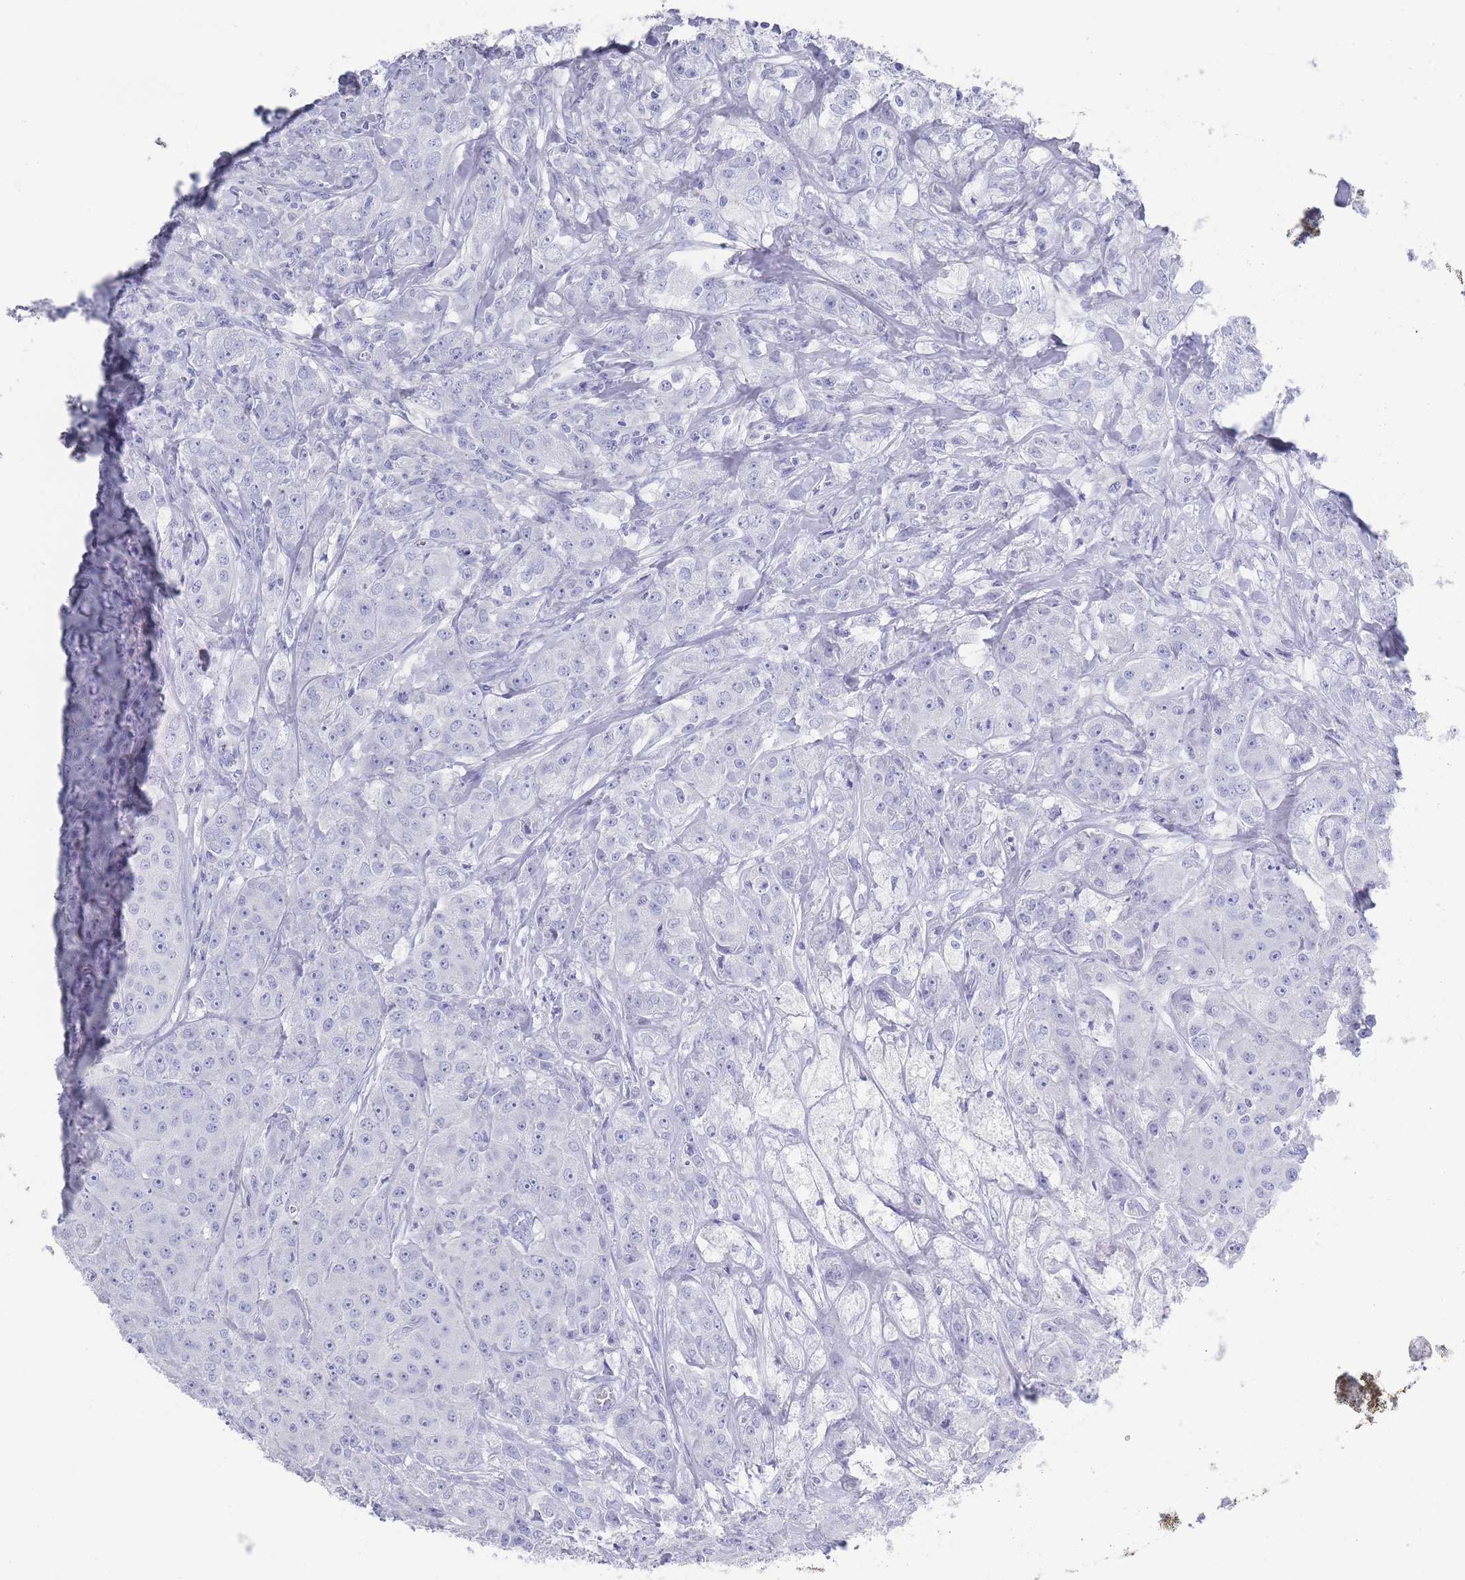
{"staining": {"intensity": "negative", "quantity": "none", "location": "none"}, "tissue": "breast cancer", "cell_type": "Tumor cells", "image_type": "cancer", "snomed": [{"axis": "morphology", "description": "Duct carcinoma"}, {"axis": "topography", "description": "Breast"}], "caption": "A high-resolution micrograph shows immunohistochemistry (IHC) staining of breast infiltrating ductal carcinoma, which displays no significant staining in tumor cells.", "gene": "RAB2B", "patient": {"sex": "female", "age": 43}}